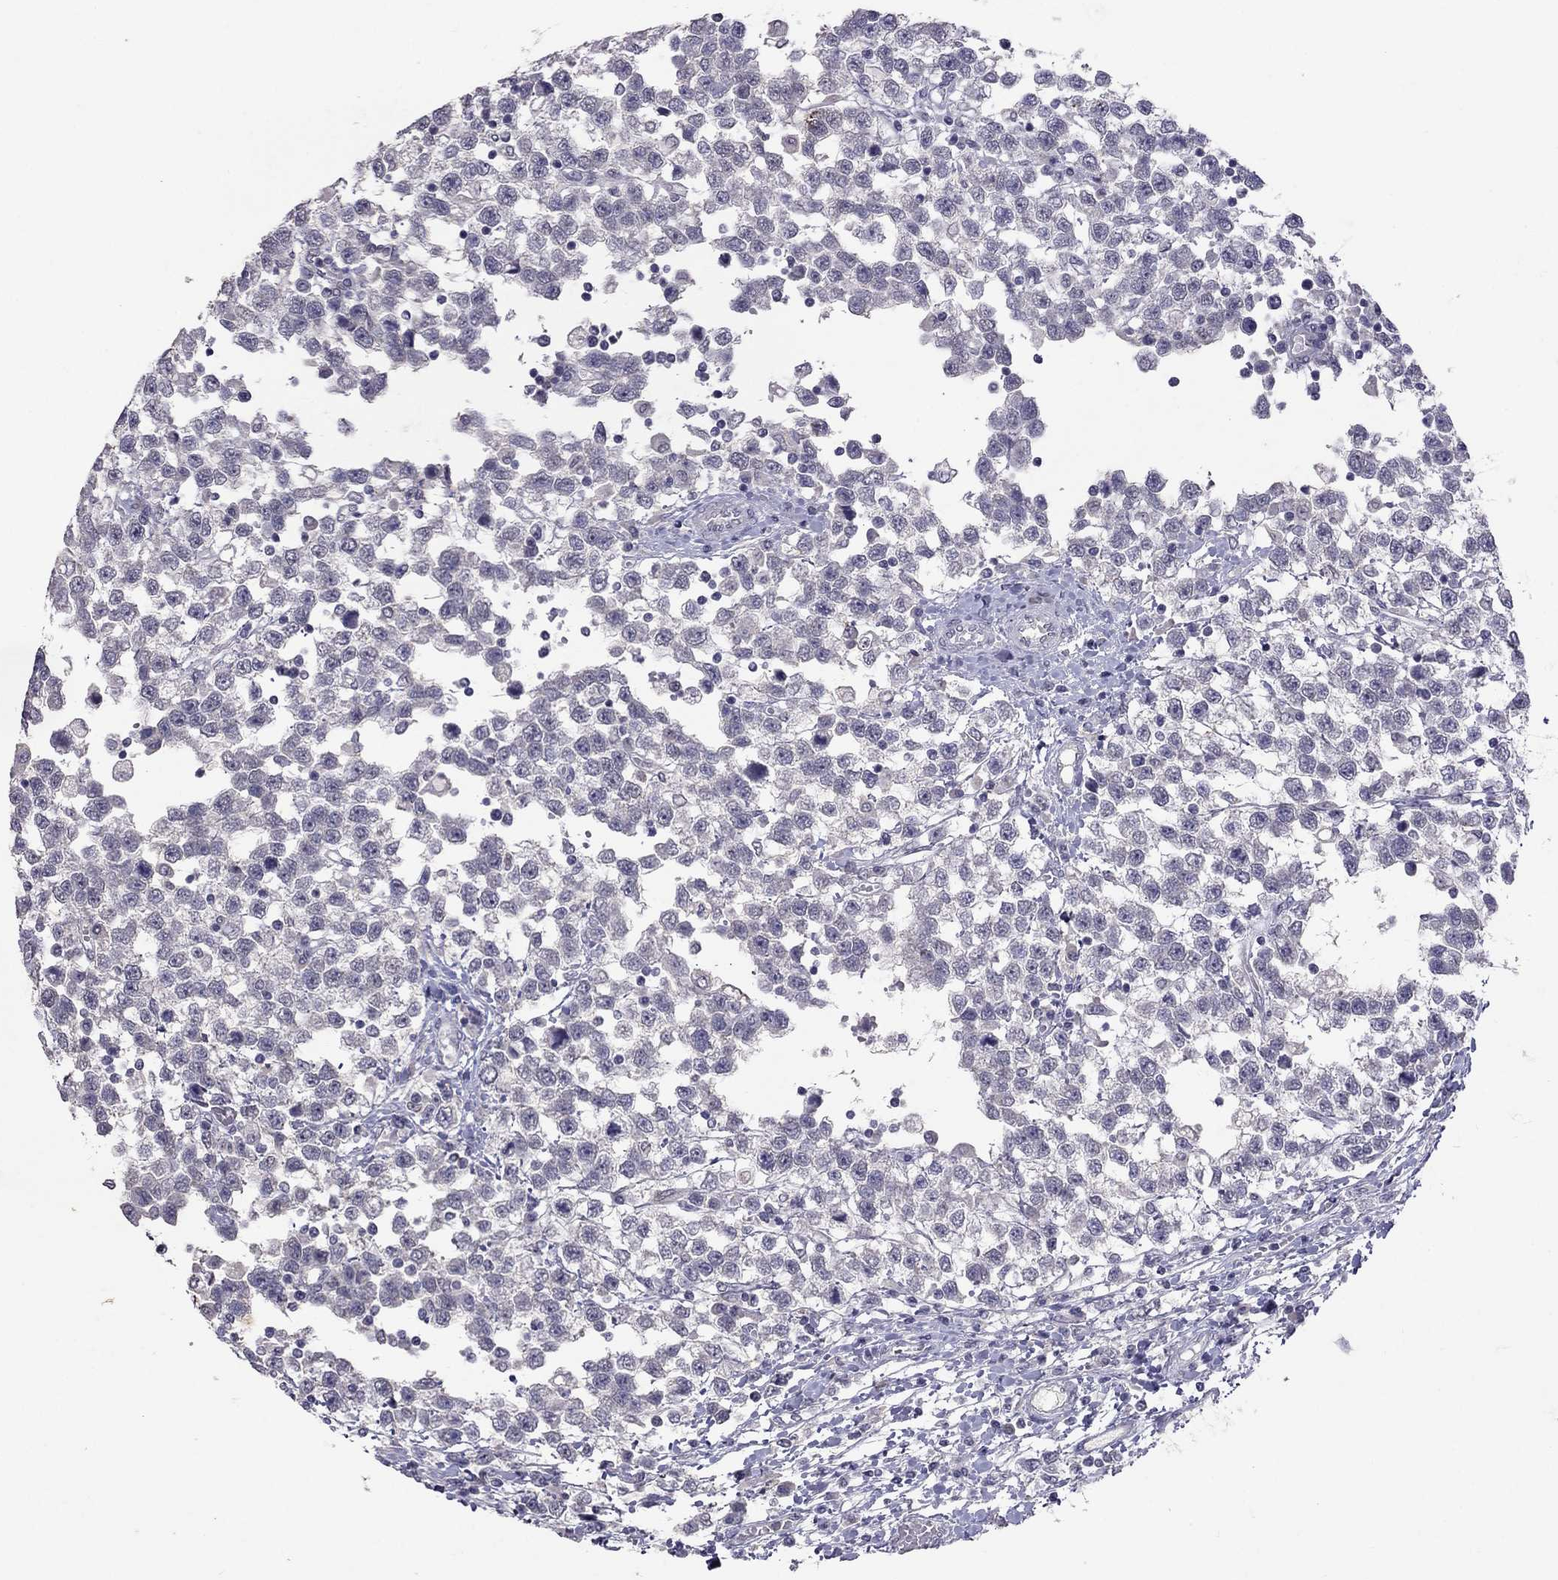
{"staining": {"intensity": "negative", "quantity": "none", "location": "none"}, "tissue": "testis cancer", "cell_type": "Tumor cells", "image_type": "cancer", "snomed": [{"axis": "morphology", "description": "Seminoma, NOS"}, {"axis": "topography", "description": "Testis"}], "caption": "Histopathology image shows no protein expression in tumor cells of testis cancer tissue.", "gene": "FST", "patient": {"sex": "male", "age": 34}}